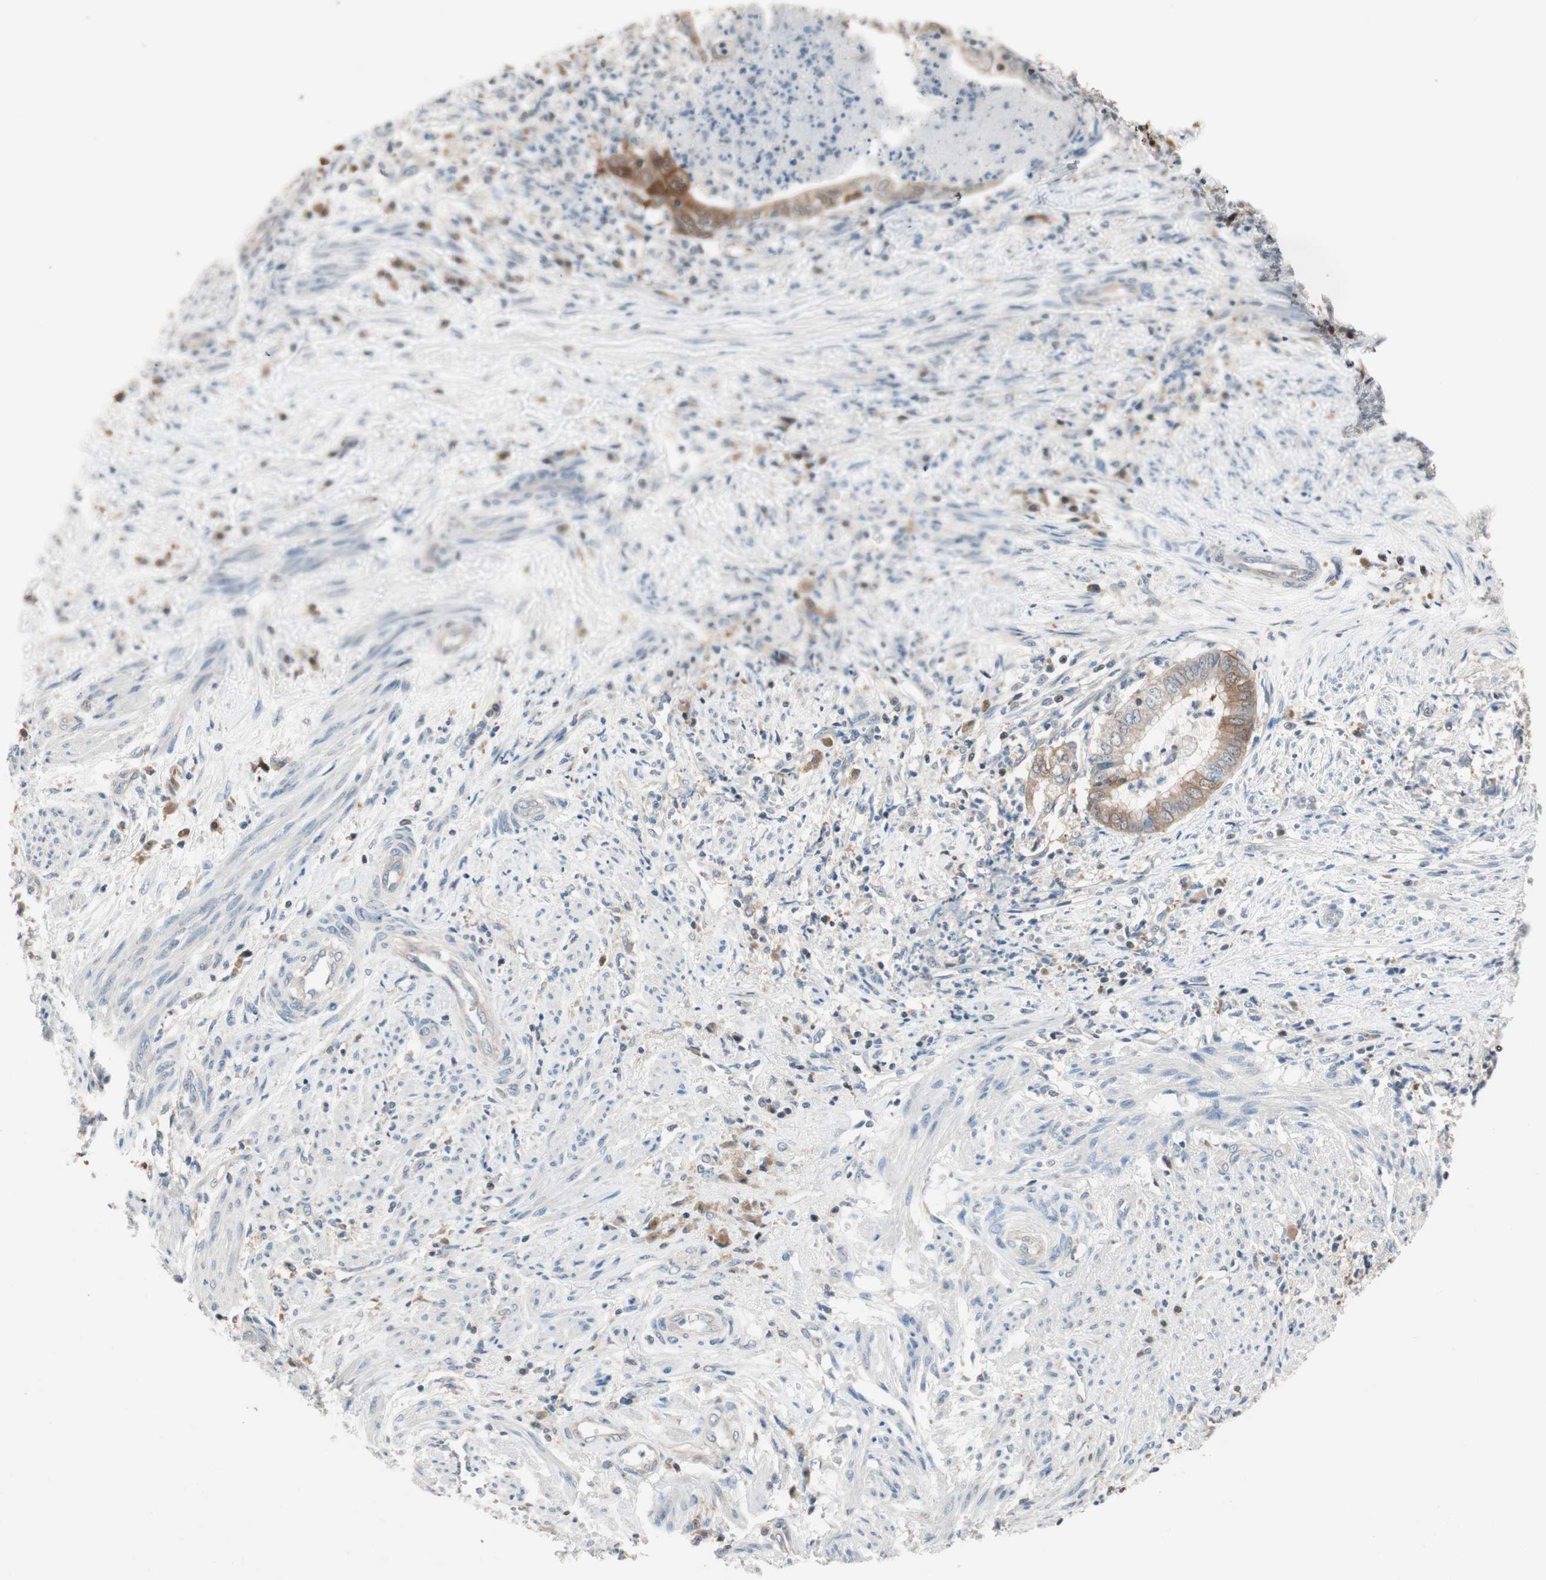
{"staining": {"intensity": "weak", "quantity": ">75%", "location": "cytoplasmic/membranous"}, "tissue": "endometrial cancer", "cell_type": "Tumor cells", "image_type": "cancer", "snomed": [{"axis": "morphology", "description": "Necrosis, NOS"}, {"axis": "morphology", "description": "Adenocarcinoma, NOS"}, {"axis": "topography", "description": "Endometrium"}], "caption": "A brown stain highlights weak cytoplasmic/membranous staining of a protein in human endometrial cancer (adenocarcinoma) tumor cells. Immunohistochemistry (ihc) stains the protein of interest in brown and the nuclei are stained blue.", "gene": "SERPINB5", "patient": {"sex": "female", "age": 79}}